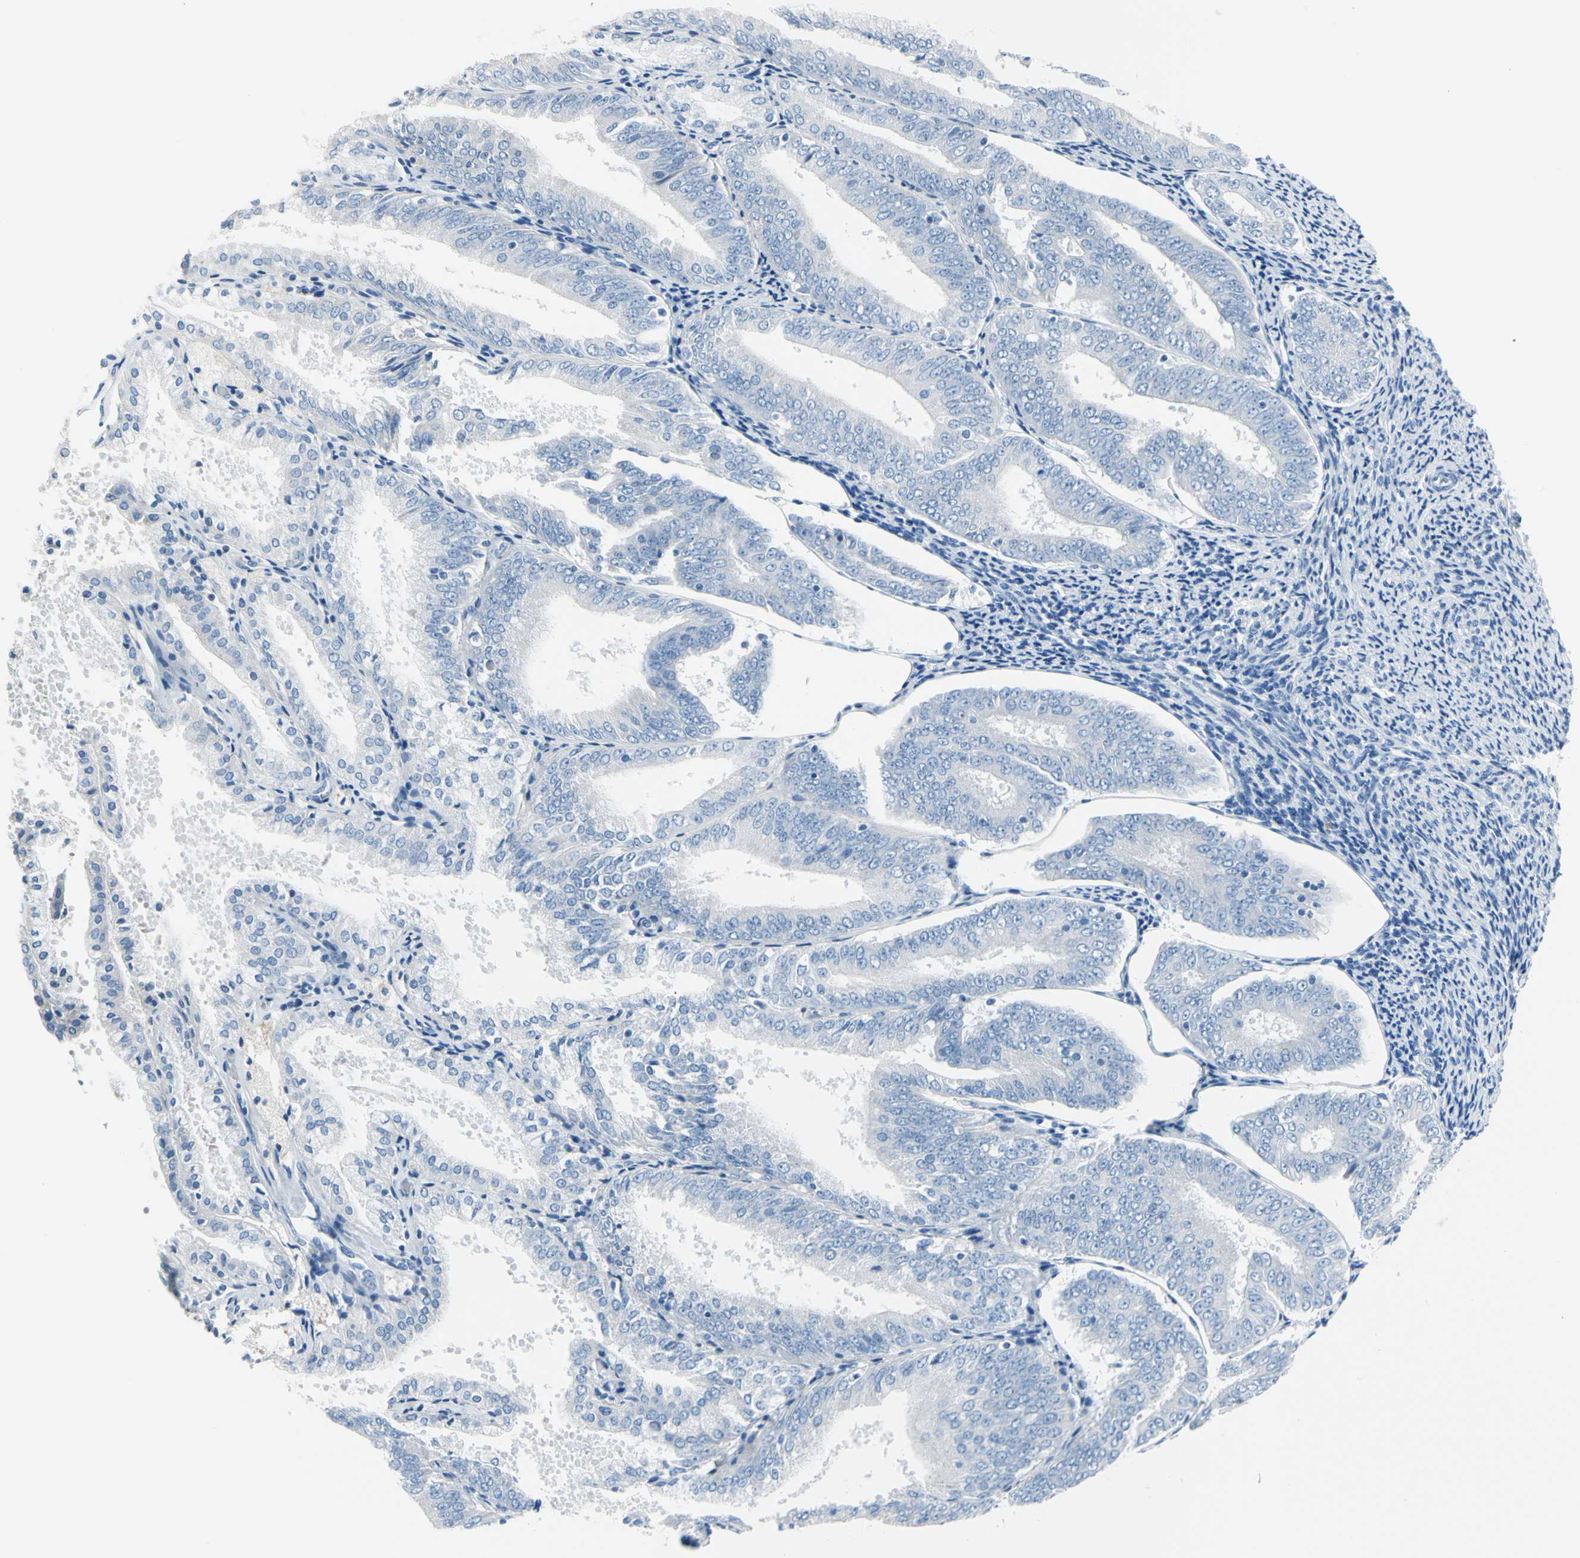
{"staining": {"intensity": "negative", "quantity": "none", "location": "none"}, "tissue": "endometrial cancer", "cell_type": "Tumor cells", "image_type": "cancer", "snomed": [{"axis": "morphology", "description": "Adenocarcinoma, NOS"}, {"axis": "topography", "description": "Endometrium"}], "caption": "High magnification brightfield microscopy of endometrial adenocarcinoma stained with DAB (brown) and counterstained with hematoxylin (blue): tumor cells show no significant positivity.", "gene": "TPO", "patient": {"sex": "female", "age": 63}}